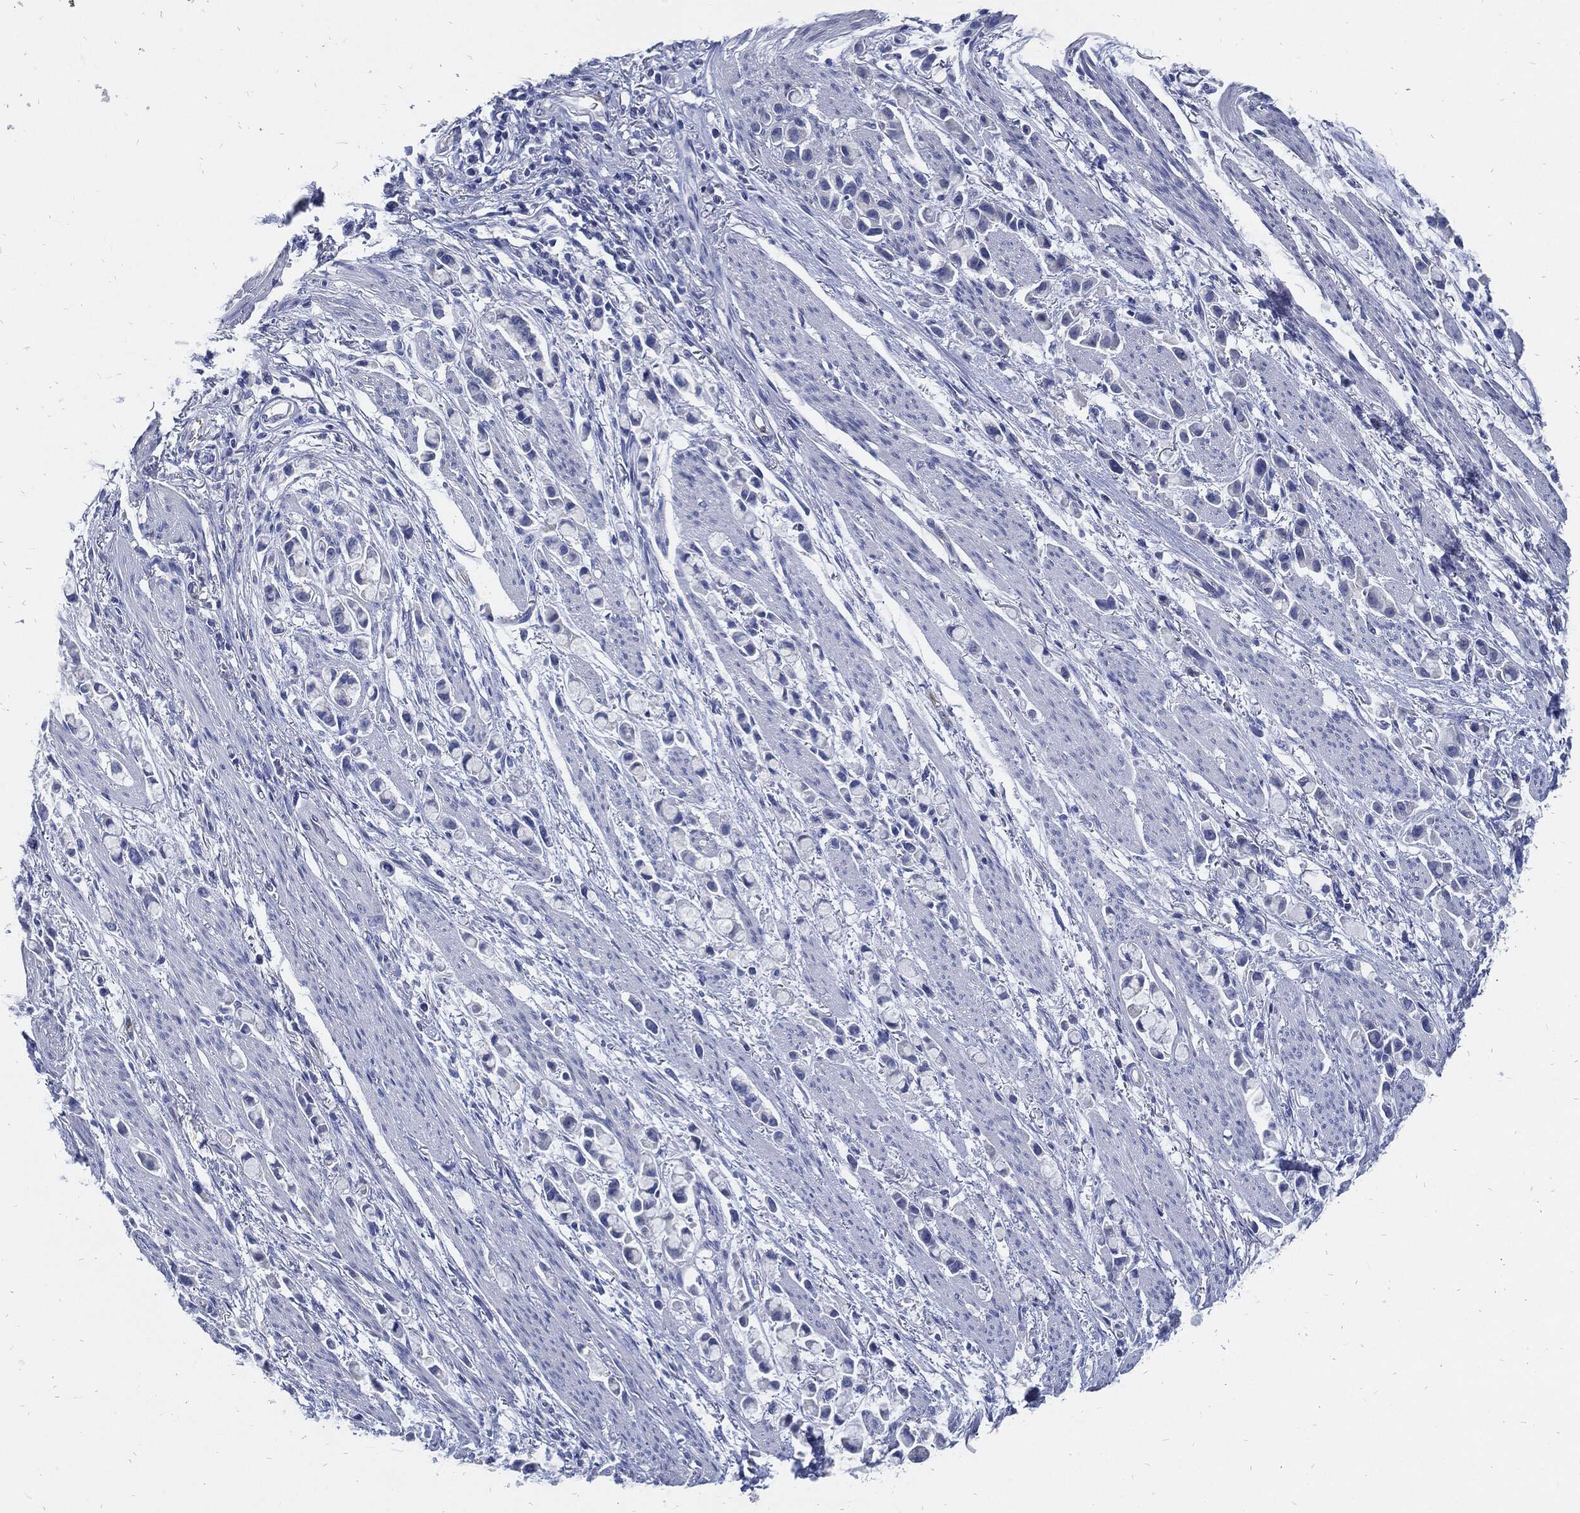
{"staining": {"intensity": "negative", "quantity": "none", "location": "none"}, "tissue": "stomach cancer", "cell_type": "Tumor cells", "image_type": "cancer", "snomed": [{"axis": "morphology", "description": "Adenocarcinoma, NOS"}, {"axis": "topography", "description": "Stomach"}], "caption": "Tumor cells are negative for brown protein staining in stomach cancer (adenocarcinoma). (DAB (3,3'-diaminobenzidine) immunohistochemistry with hematoxylin counter stain).", "gene": "FABP4", "patient": {"sex": "female", "age": 81}}